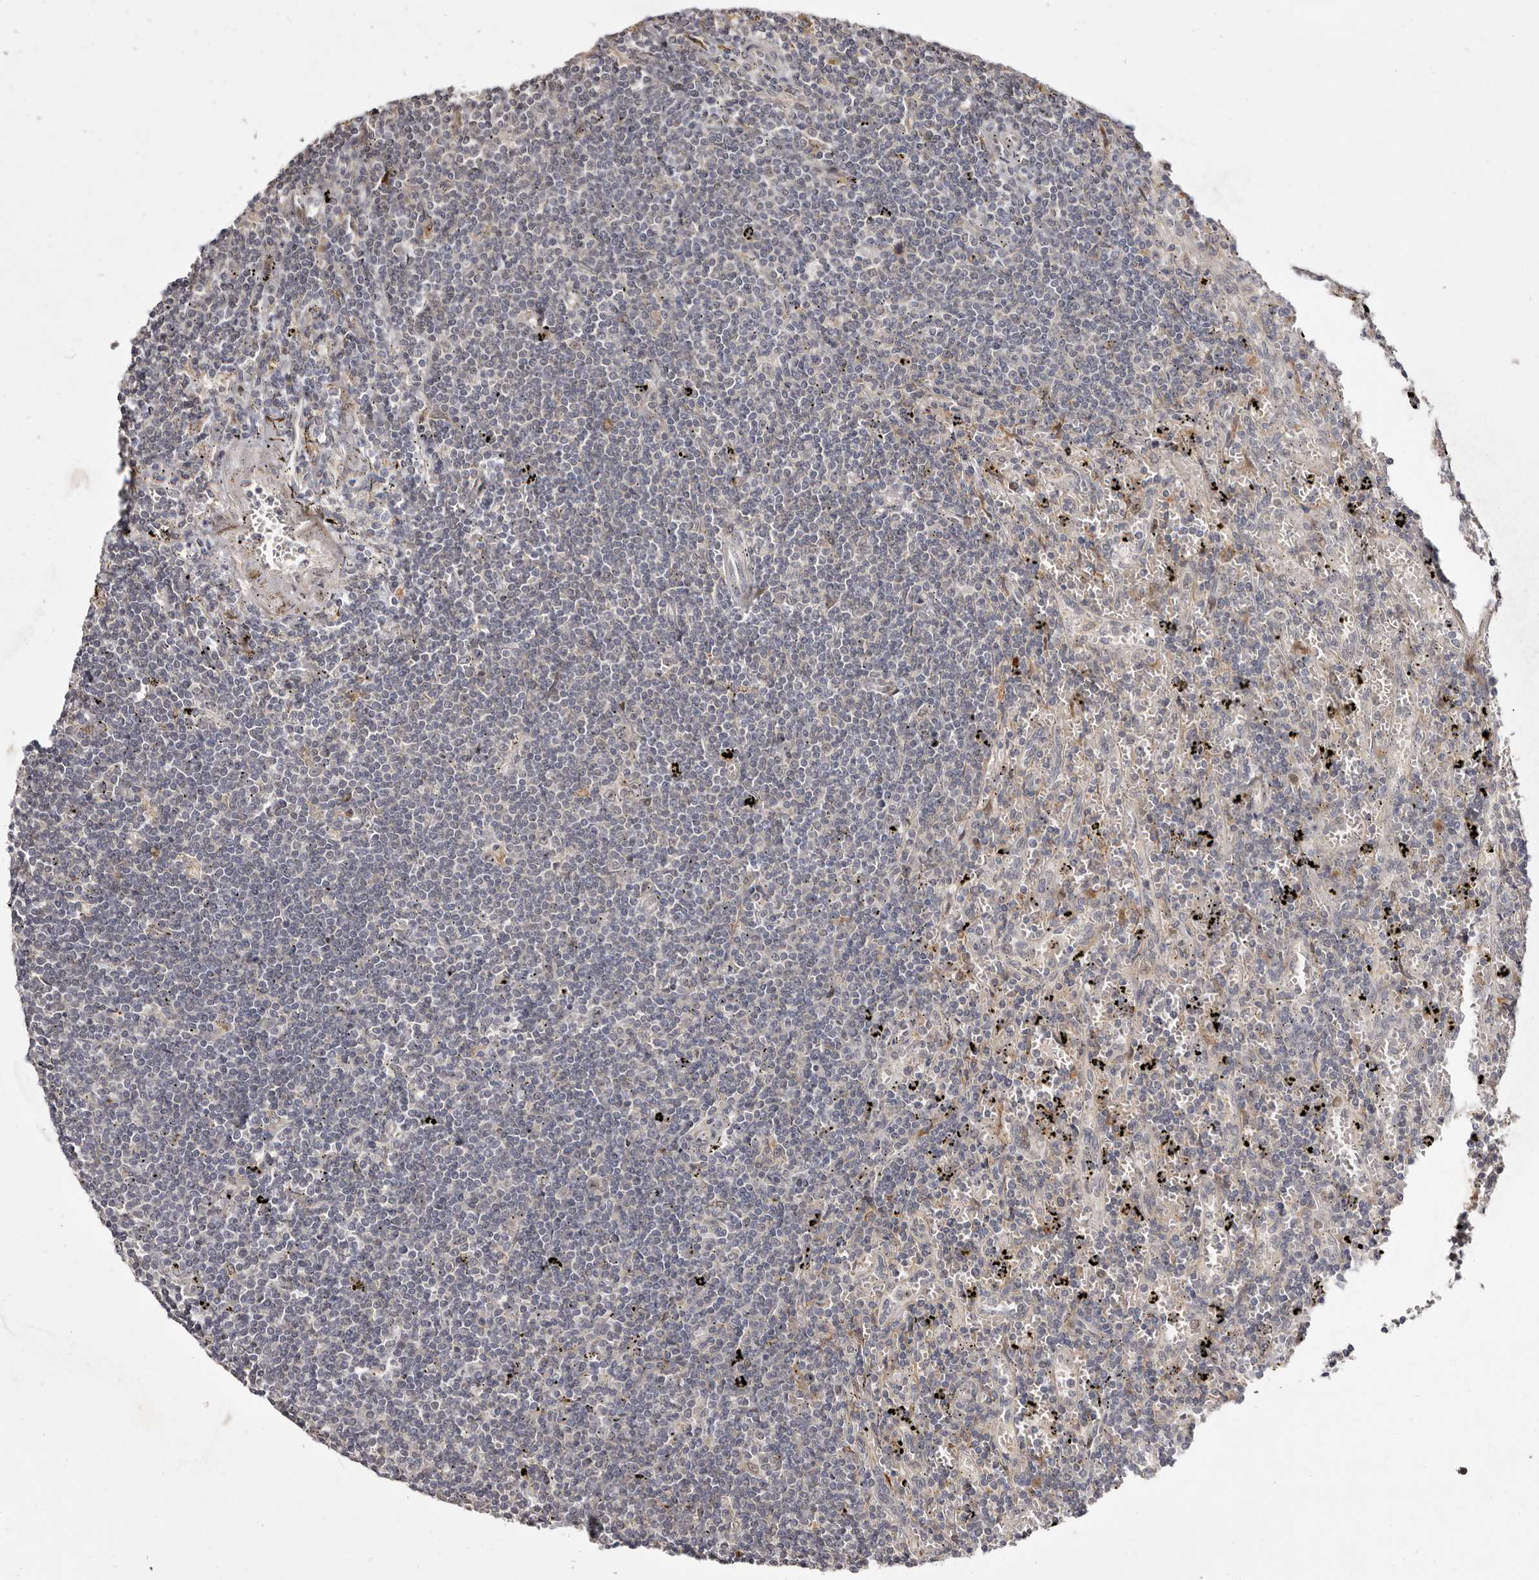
{"staining": {"intensity": "negative", "quantity": "none", "location": "none"}, "tissue": "lymphoma", "cell_type": "Tumor cells", "image_type": "cancer", "snomed": [{"axis": "morphology", "description": "Malignant lymphoma, non-Hodgkin's type, Low grade"}, {"axis": "topography", "description": "Spleen"}], "caption": "This is an immunohistochemistry (IHC) photomicrograph of human malignant lymphoma, non-Hodgkin's type (low-grade). There is no staining in tumor cells.", "gene": "ZNF326", "patient": {"sex": "male", "age": 76}}